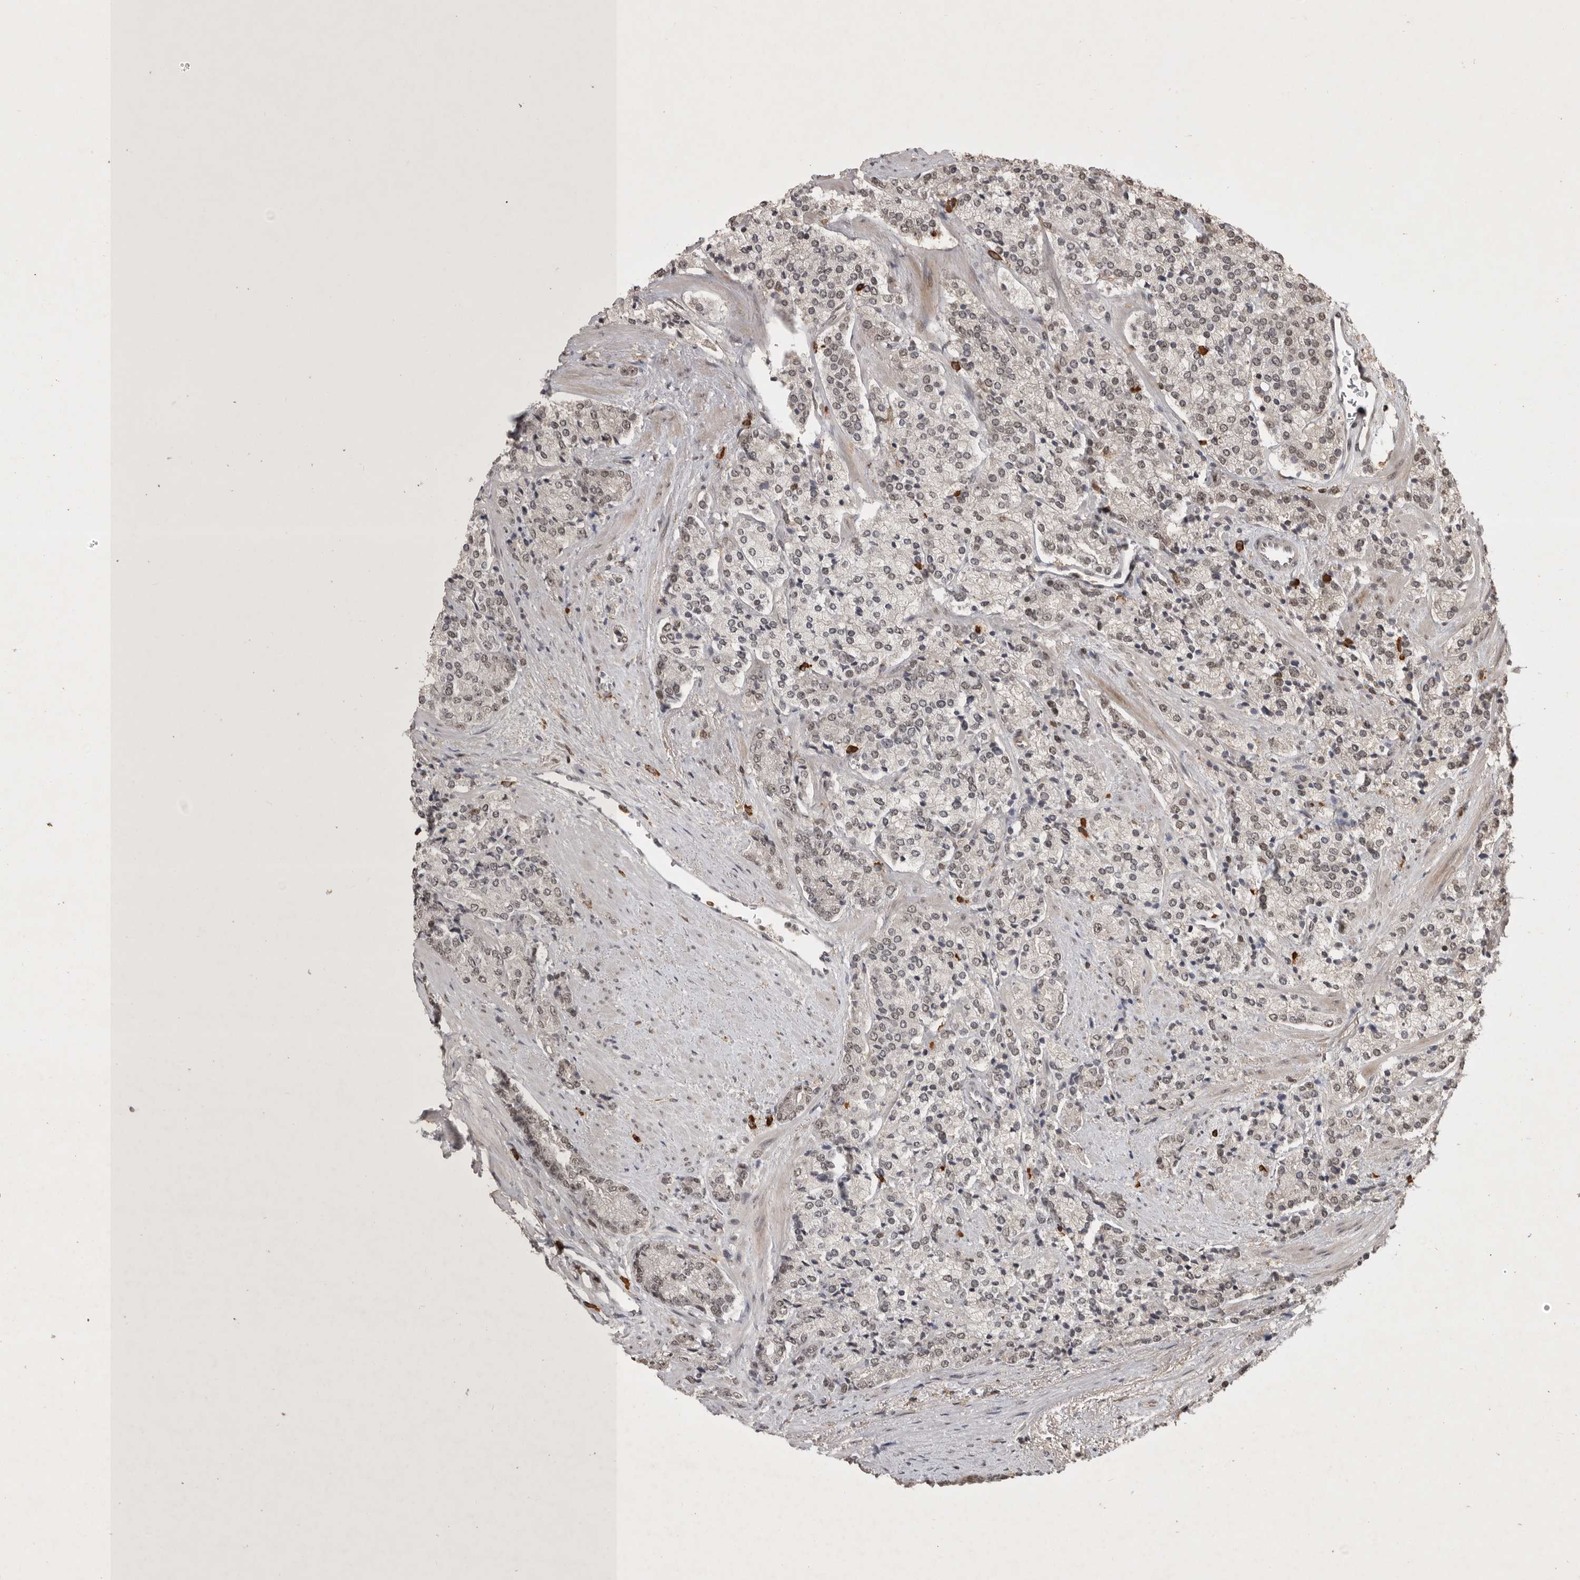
{"staining": {"intensity": "weak", "quantity": "25%-75%", "location": "nuclear"}, "tissue": "prostate cancer", "cell_type": "Tumor cells", "image_type": "cancer", "snomed": [{"axis": "morphology", "description": "Adenocarcinoma, High grade"}, {"axis": "topography", "description": "Prostate"}], "caption": "There is low levels of weak nuclear positivity in tumor cells of prostate cancer, as demonstrated by immunohistochemical staining (brown color).", "gene": "CBLL1", "patient": {"sex": "male", "age": 71}}